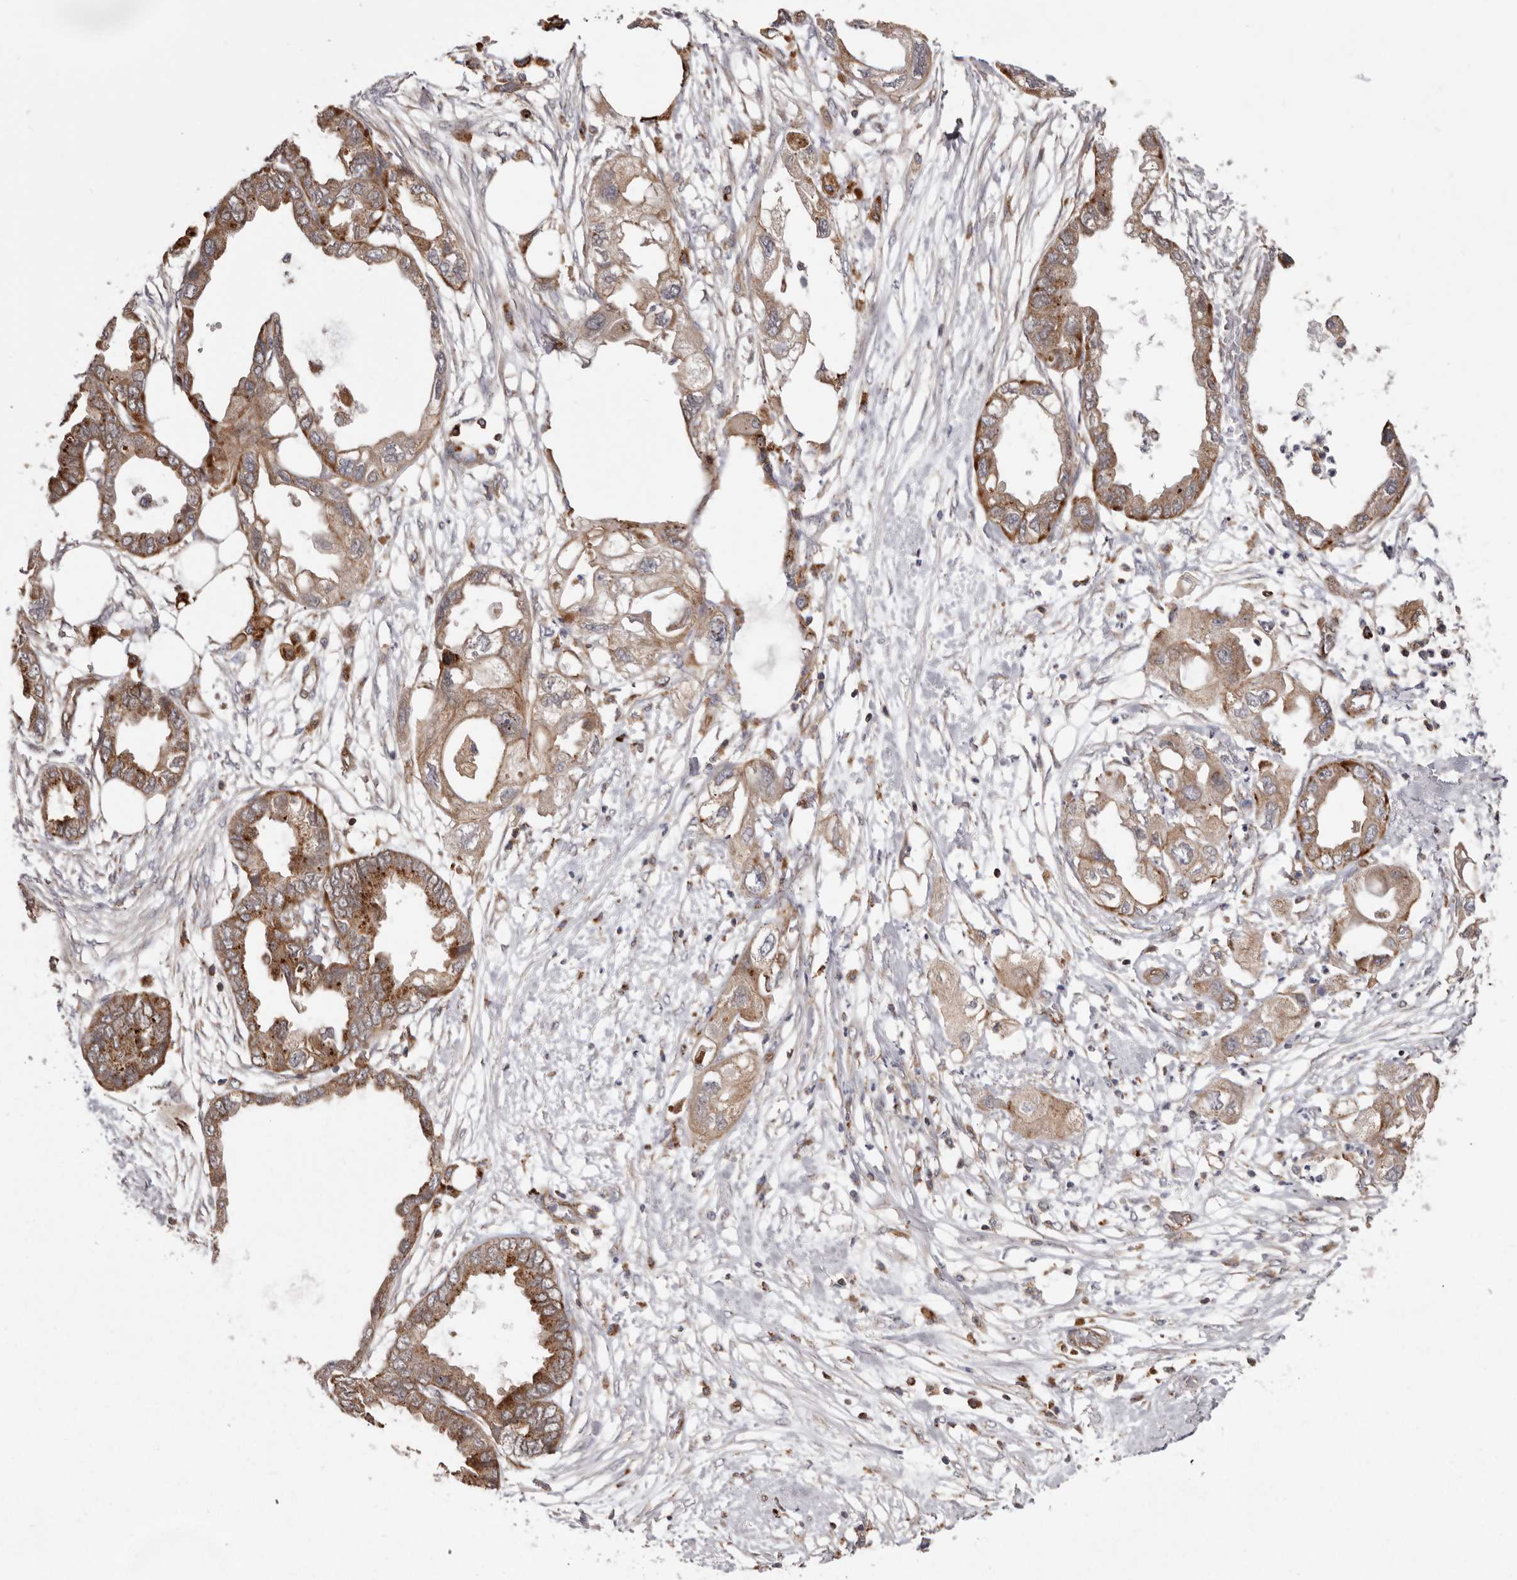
{"staining": {"intensity": "weak", "quantity": ">75%", "location": "cytoplasmic/membranous"}, "tissue": "endometrial cancer", "cell_type": "Tumor cells", "image_type": "cancer", "snomed": [{"axis": "morphology", "description": "Adenocarcinoma, NOS"}, {"axis": "morphology", "description": "Adenocarcinoma, metastatic, NOS"}, {"axis": "topography", "description": "Adipose tissue"}, {"axis": "topography", "description": "Endometrium"}], "caption": "Endometrial cancer stained with DAB immunohistochemistry displays low levels of weak cytoplasmic/membranous expression in approximately >75% of tumor cells.", "gene": "NUP43", "patient": {"sex": "female", "age": 67}}